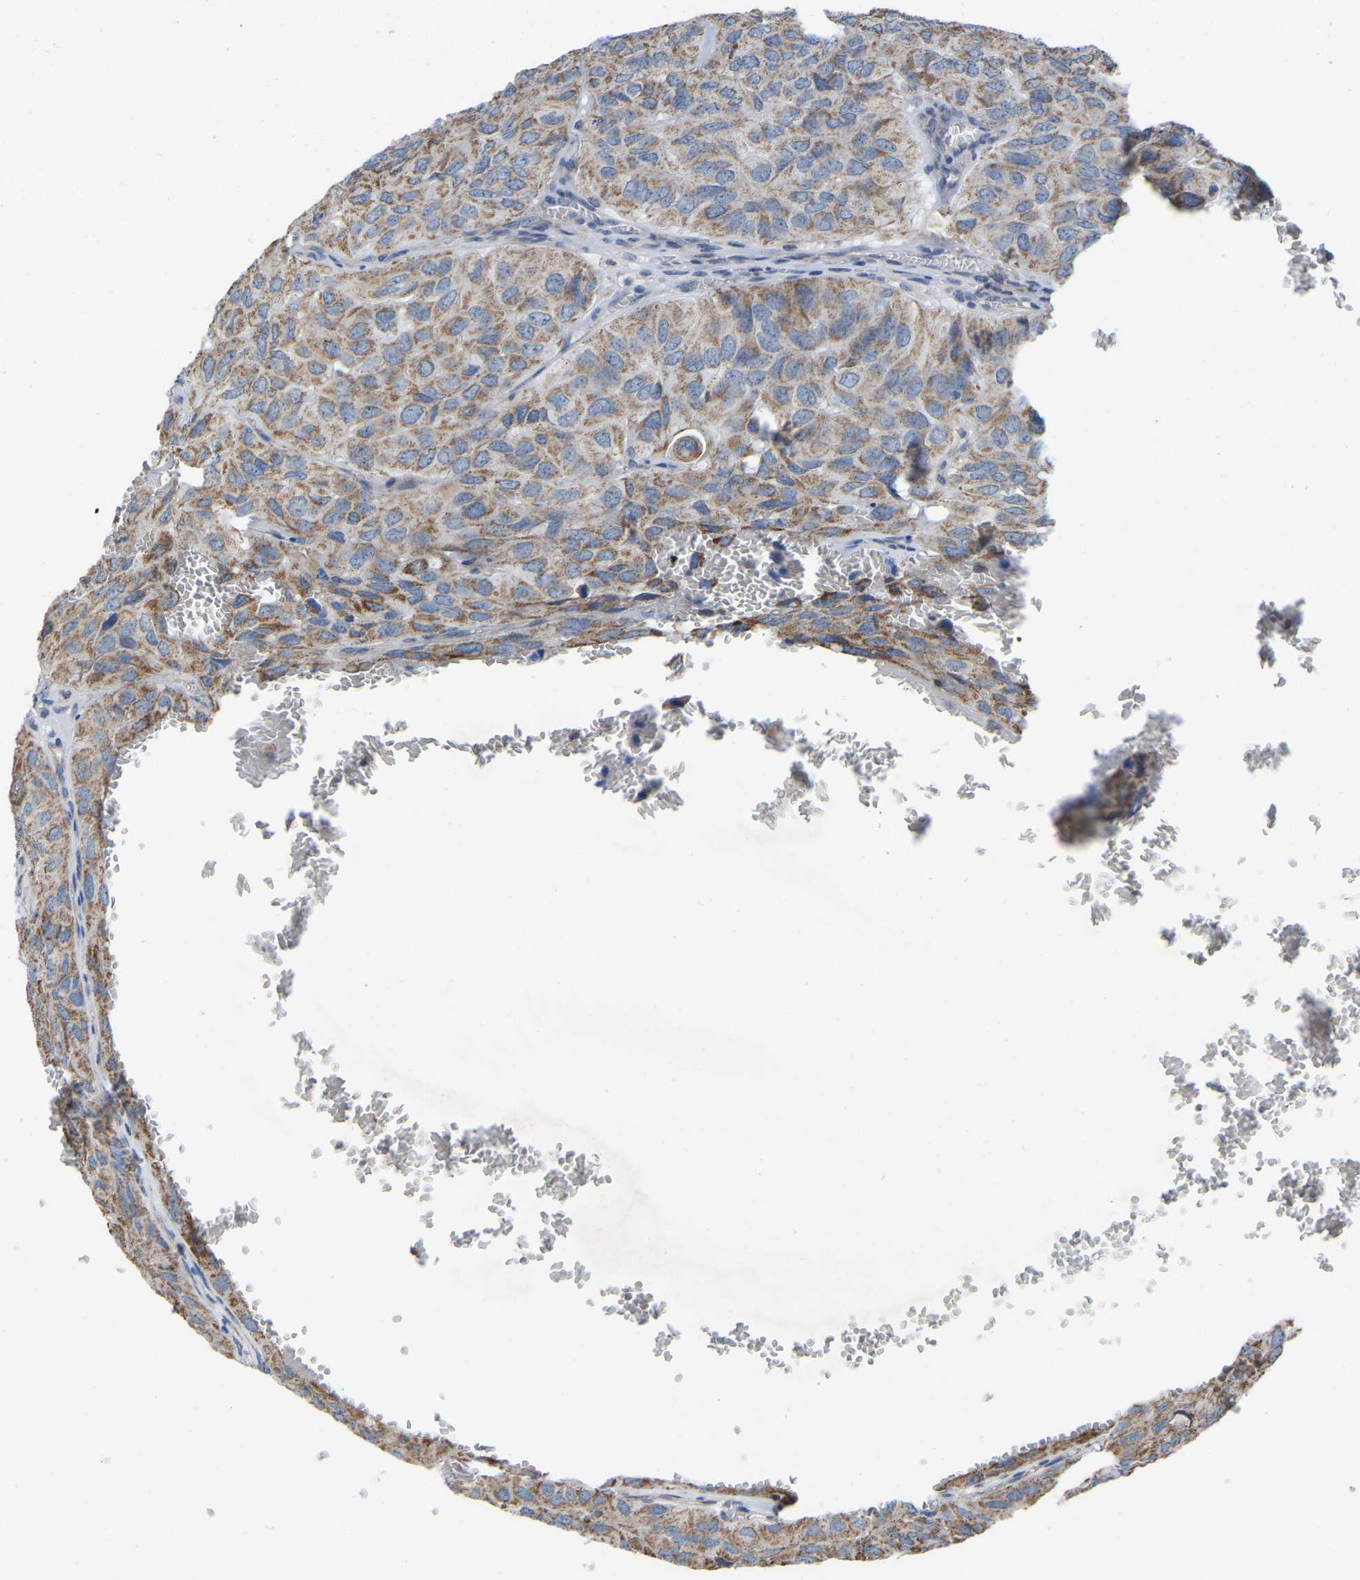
{"staining": {"intensity": "weak", "quantity": ">75%", "location": "cytoplasmic/membranous"}, "tissue": "head and neck cancer", "cell_type": "Tumor cells", "image_type": "cancer", "snomed": [{"axis": "morphology", "description": "Adenocarcinoma, NOS"}, {"axis": "topography", "description": "Salivary gland, NOS"}, {"axis": "topography", "description": "Head-Neck"}], "caption": "Head and neck cancer stained with a protein marker demonstrates weak staining in tumor cells.", "gene": "BCL10", "patient": {"sex": "female", "age": 76}}